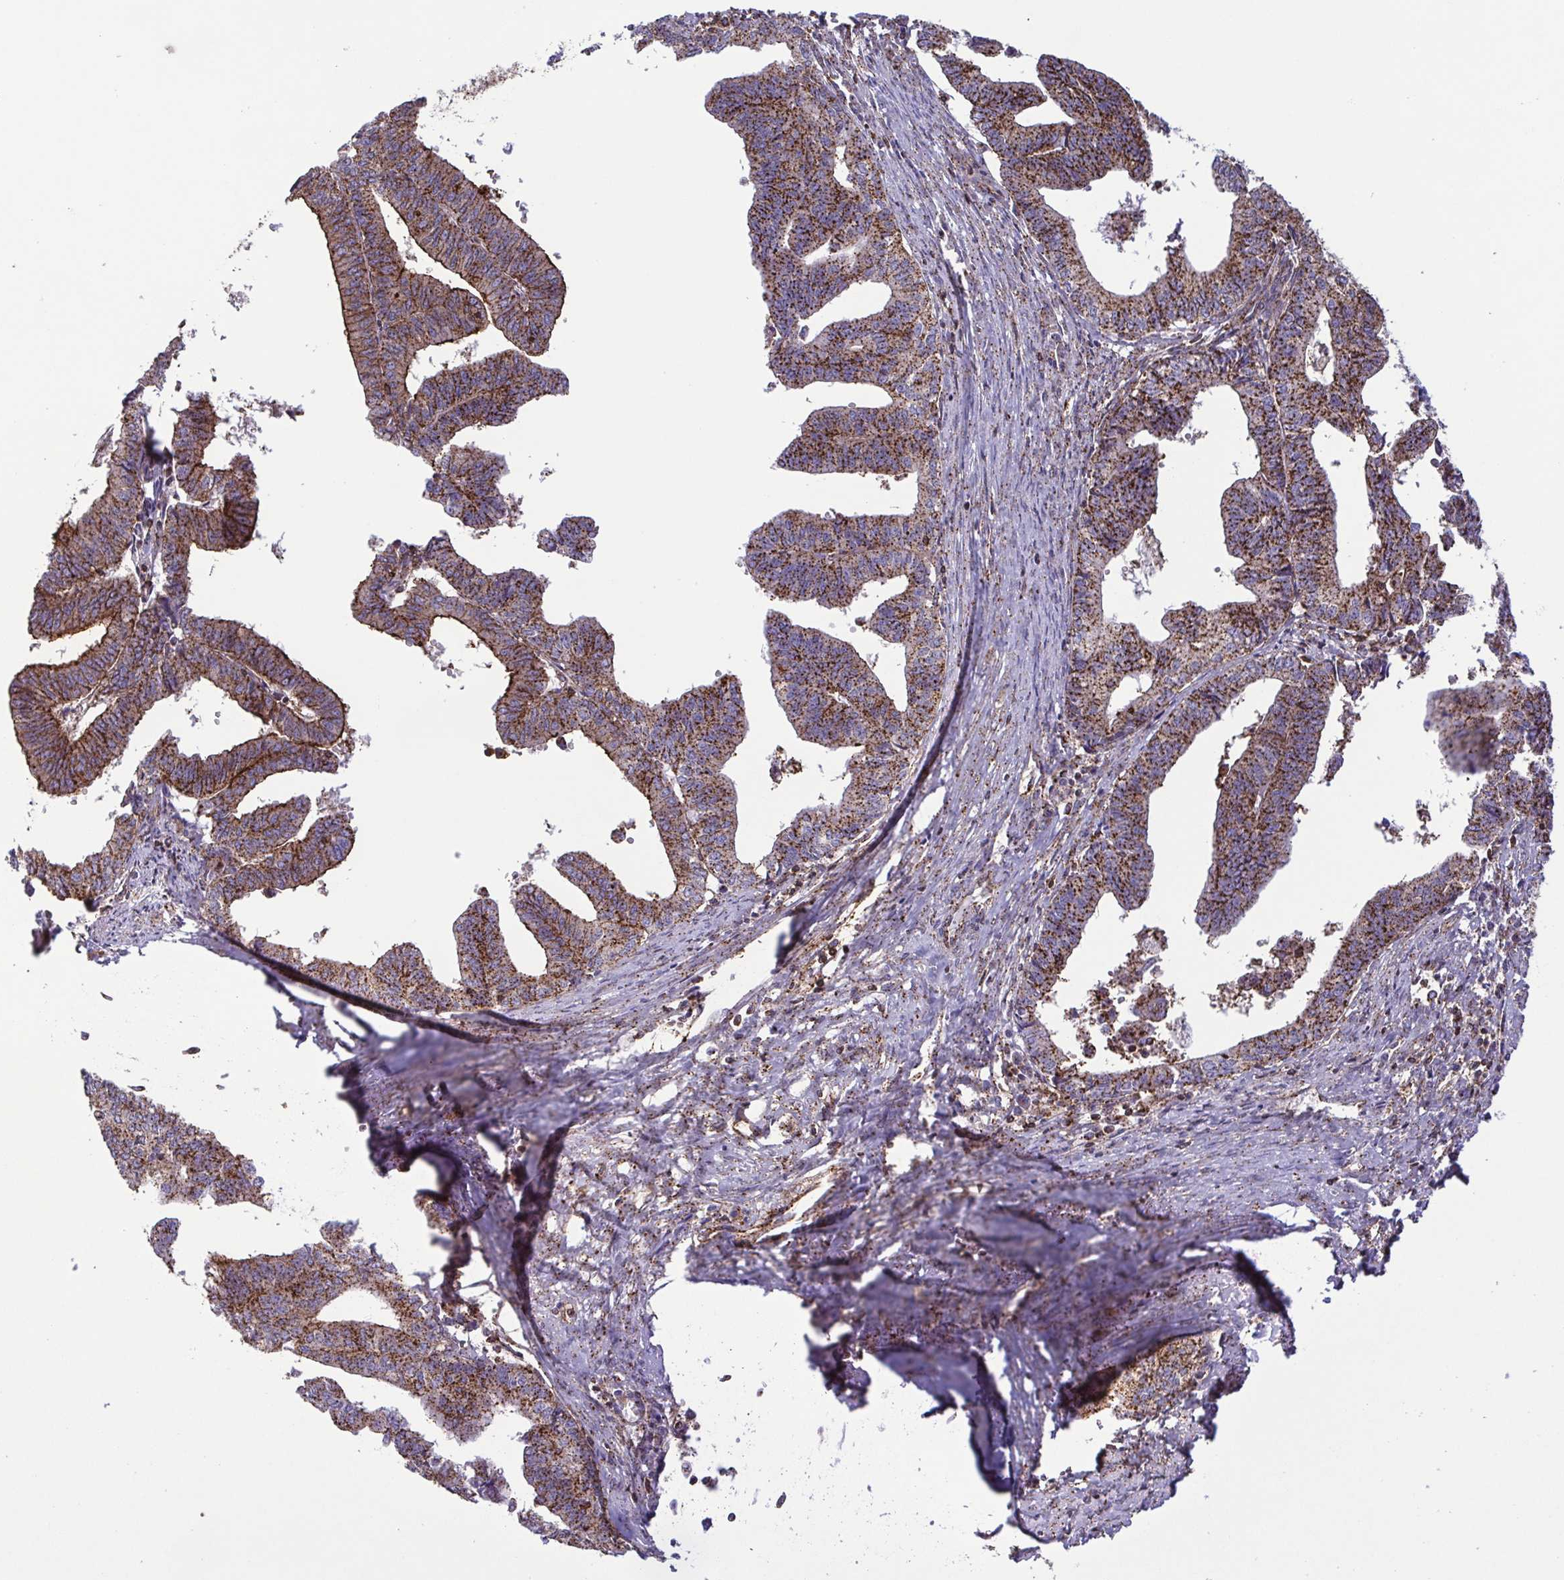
{"staining": {"intensity": "moderate", "quantity": ">75%", "location": "cytoplasmic/membranous"}, "tissue": "endometrial cancer", "cell_type": "Tumor cells", "image_type": "cancer", "snomed": [{"axis": "morphology", "description": "Adenocarcinoma, NOS"}, {"axis": "topography", "description": "Endometrium"}], "caption": "IHC photomicrograph of human endometrial cancer (adenocarcinoma) stained for a protein (brown), which shows medium levels of moderate cytoplasmic/membranous positivity in about >75% of tumor cells.", "gene": "CHMP1B", "patient": {"sex": "female", "age": 65}}